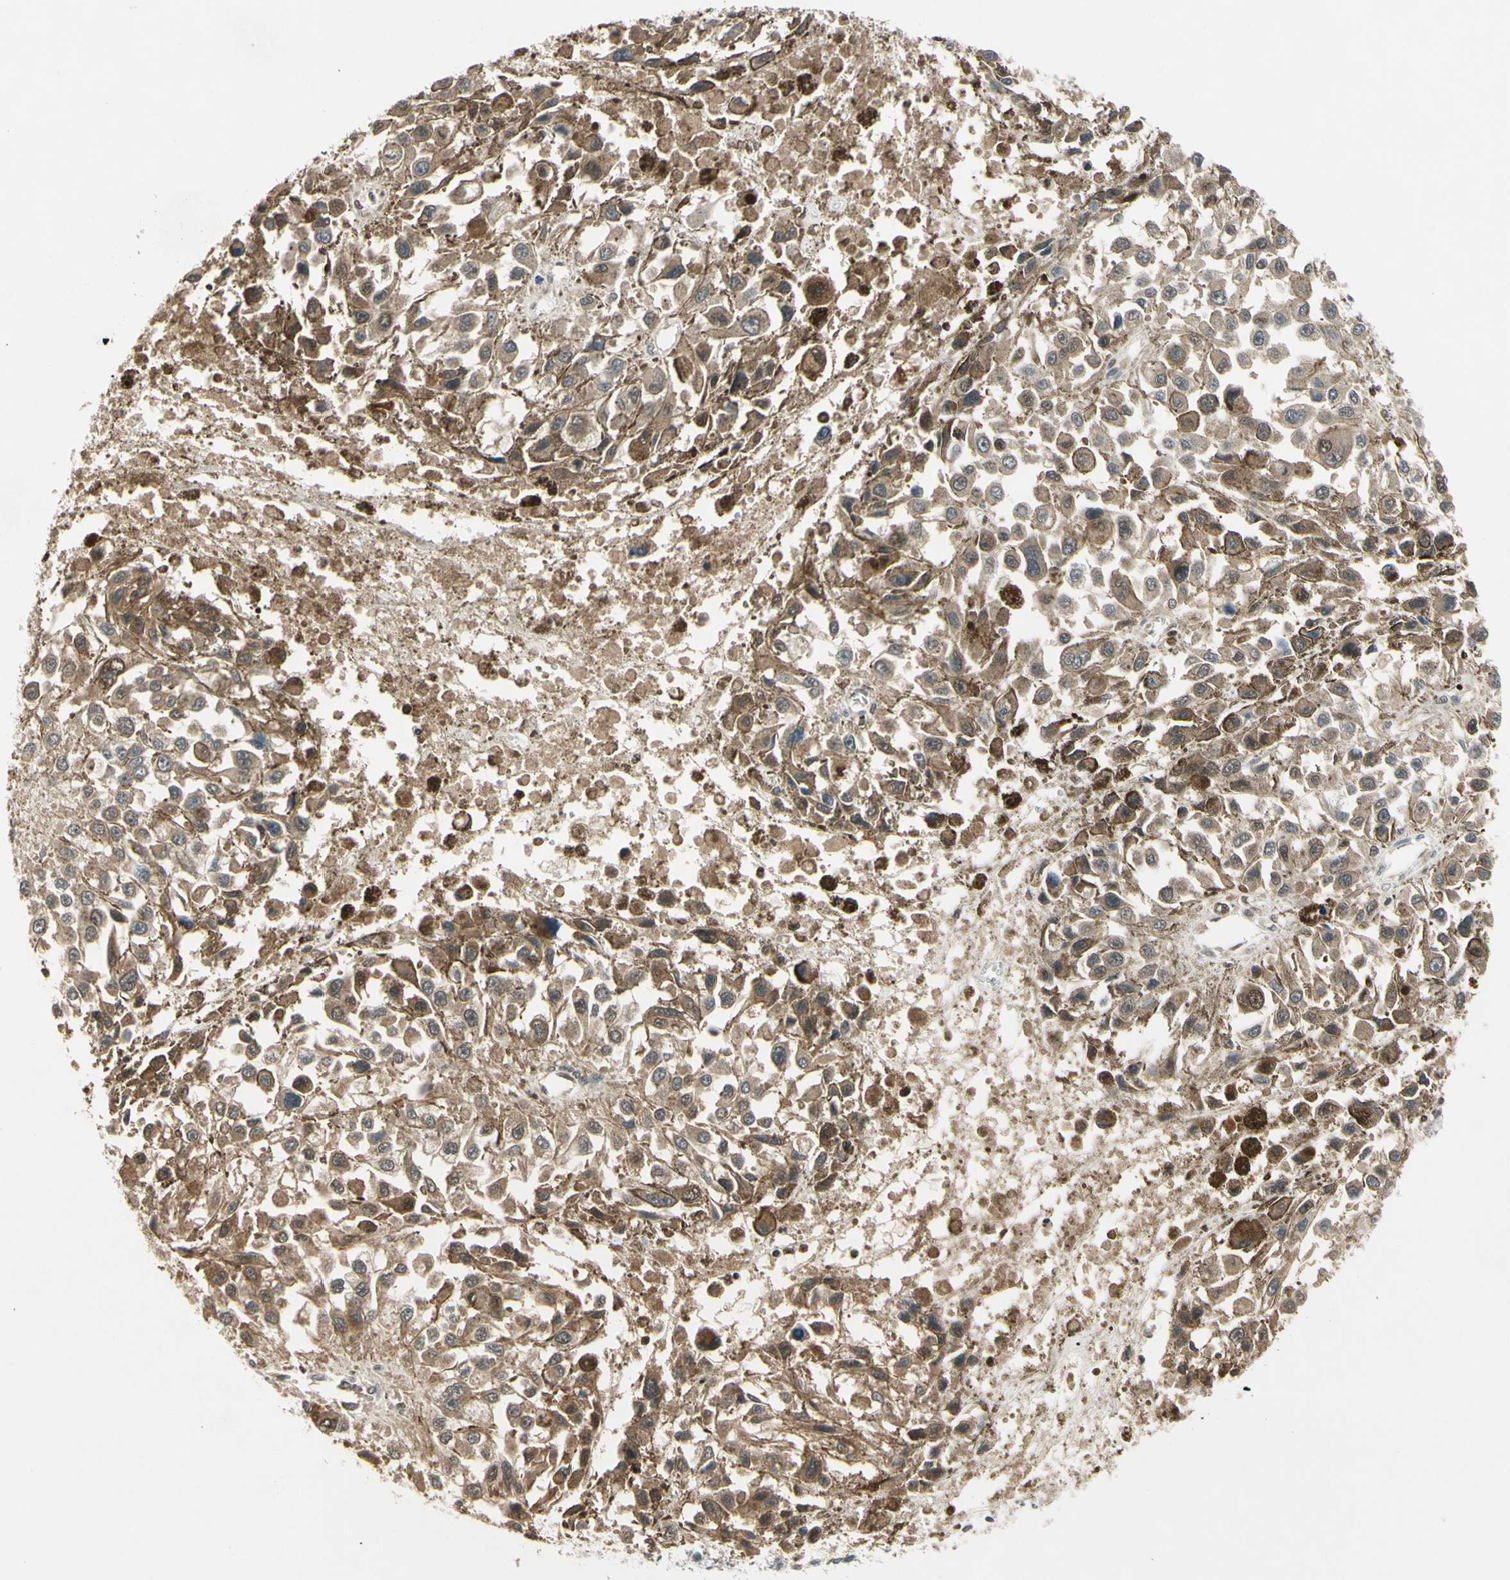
{"staining": {"intensity": "moderate", "quantity": ">75%", "location": "cytoplasmic/membranous"}, "tissue": "melanoma", "cell_type": "Tumor cells", "image_type": "cancer", "snomed": [{"axis": "morphology", "description": "Malignant melanoma, Metastatic site"}, {"axis": "topography", "description": "Lymph node"}], "caption": "Protein expression analysis of human malignant melanoma (metastatic site) reveals moderate cytoplasmic/membranous expression in about >75% of tumor cells.", "gene": "GSR", "patient": {"sex": "male", "age": 59}}